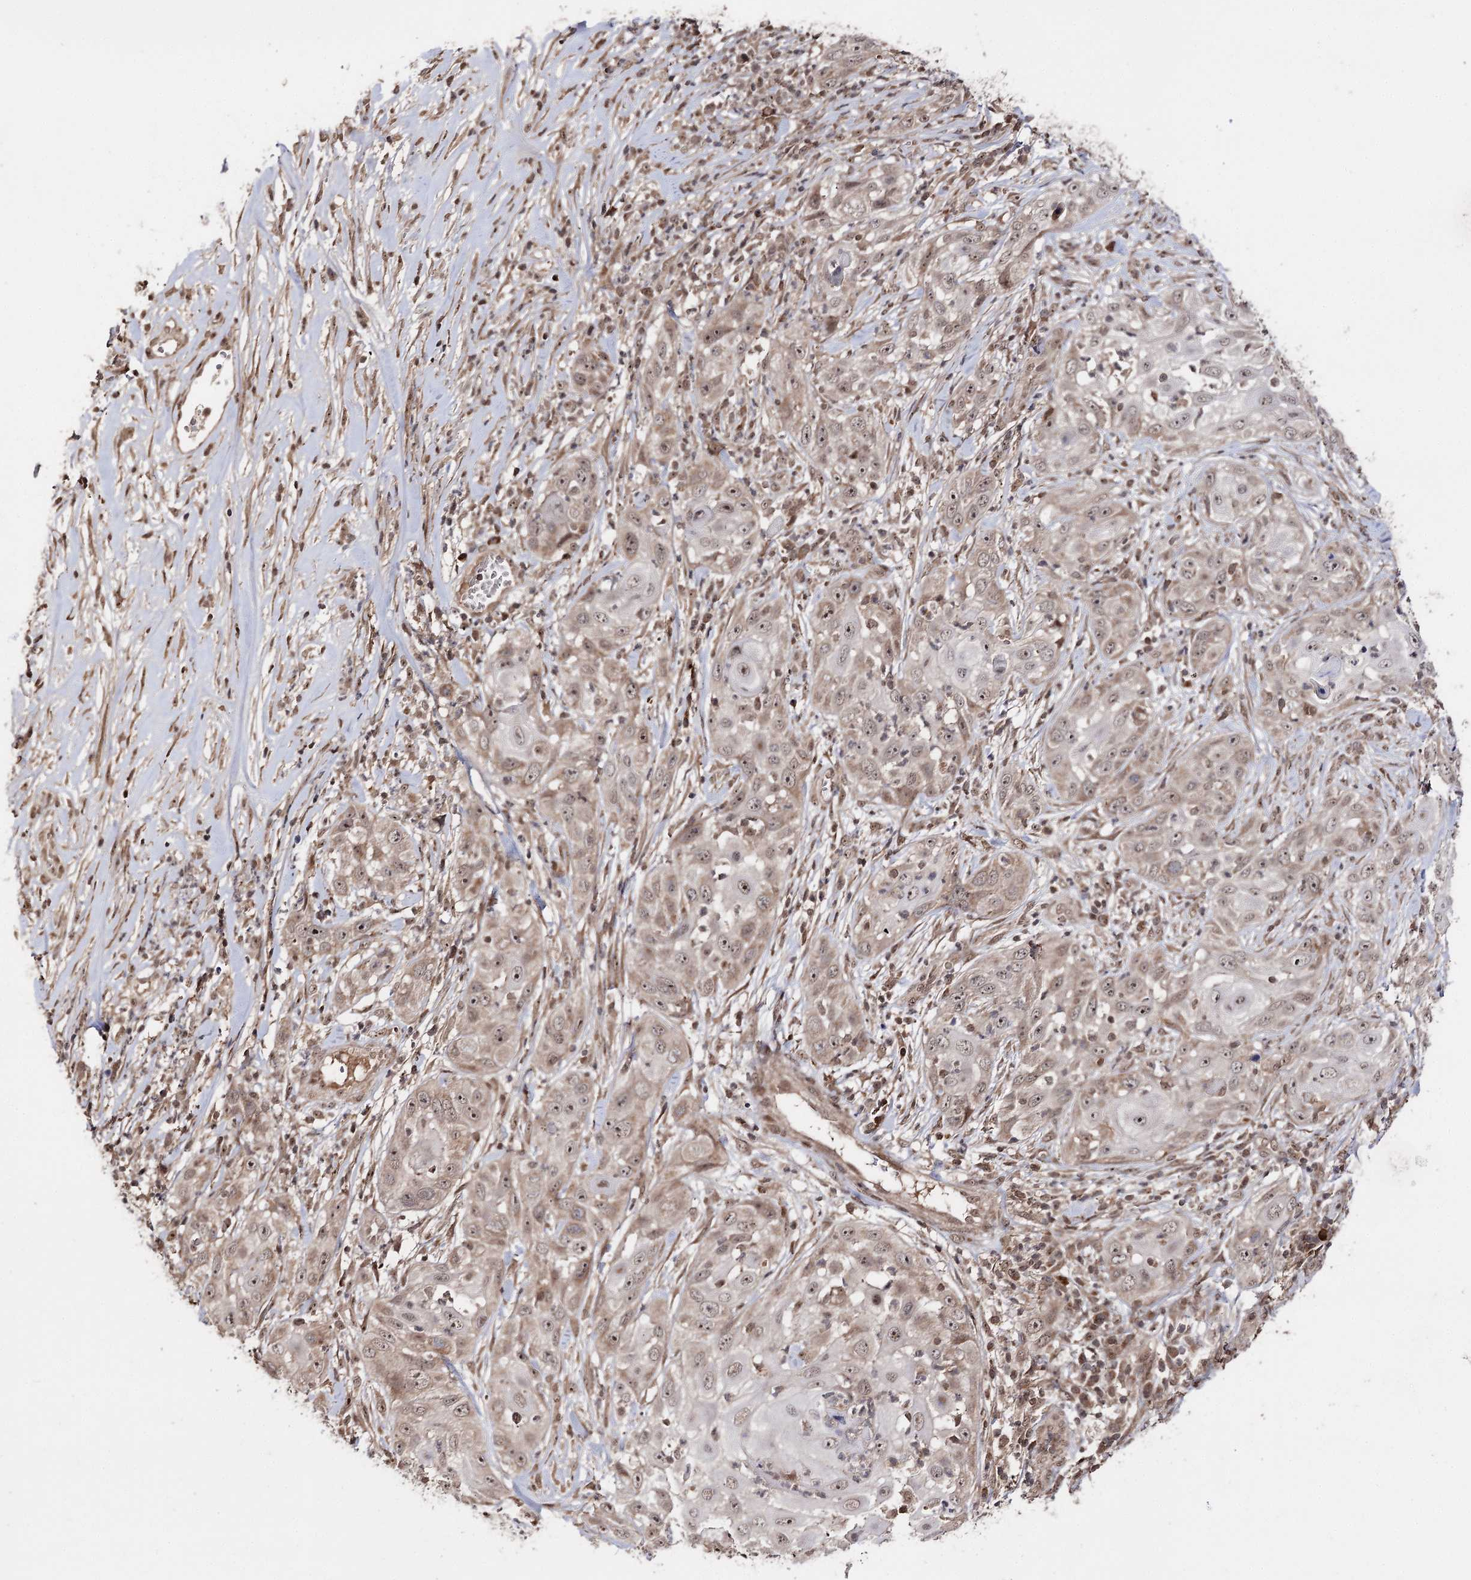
{"staining": {"intensity": "moderate", "quantity": ">75%", "location": "cytoplasmic/membranous,nuclear"}, "tissue": "skin cancer", "cell_type": "Tumor cells", "image_type": "cancer", "snomed": [{"axis": "morphology", "description": "Squamous cell carcinoma, NOS"}, {"axis": "topography", "description": "Skin"}], "caption": "Protein staining of squamous cell carcinoma (skin) tissue shows moderate cytoplasmic/membranous and nuclear staining in approximately >75% of tumor cells. (IHC, brightfield microscopy, high magnification).", "gene": "FAM53B", "patient": {"sex": "female", "age": 44}}